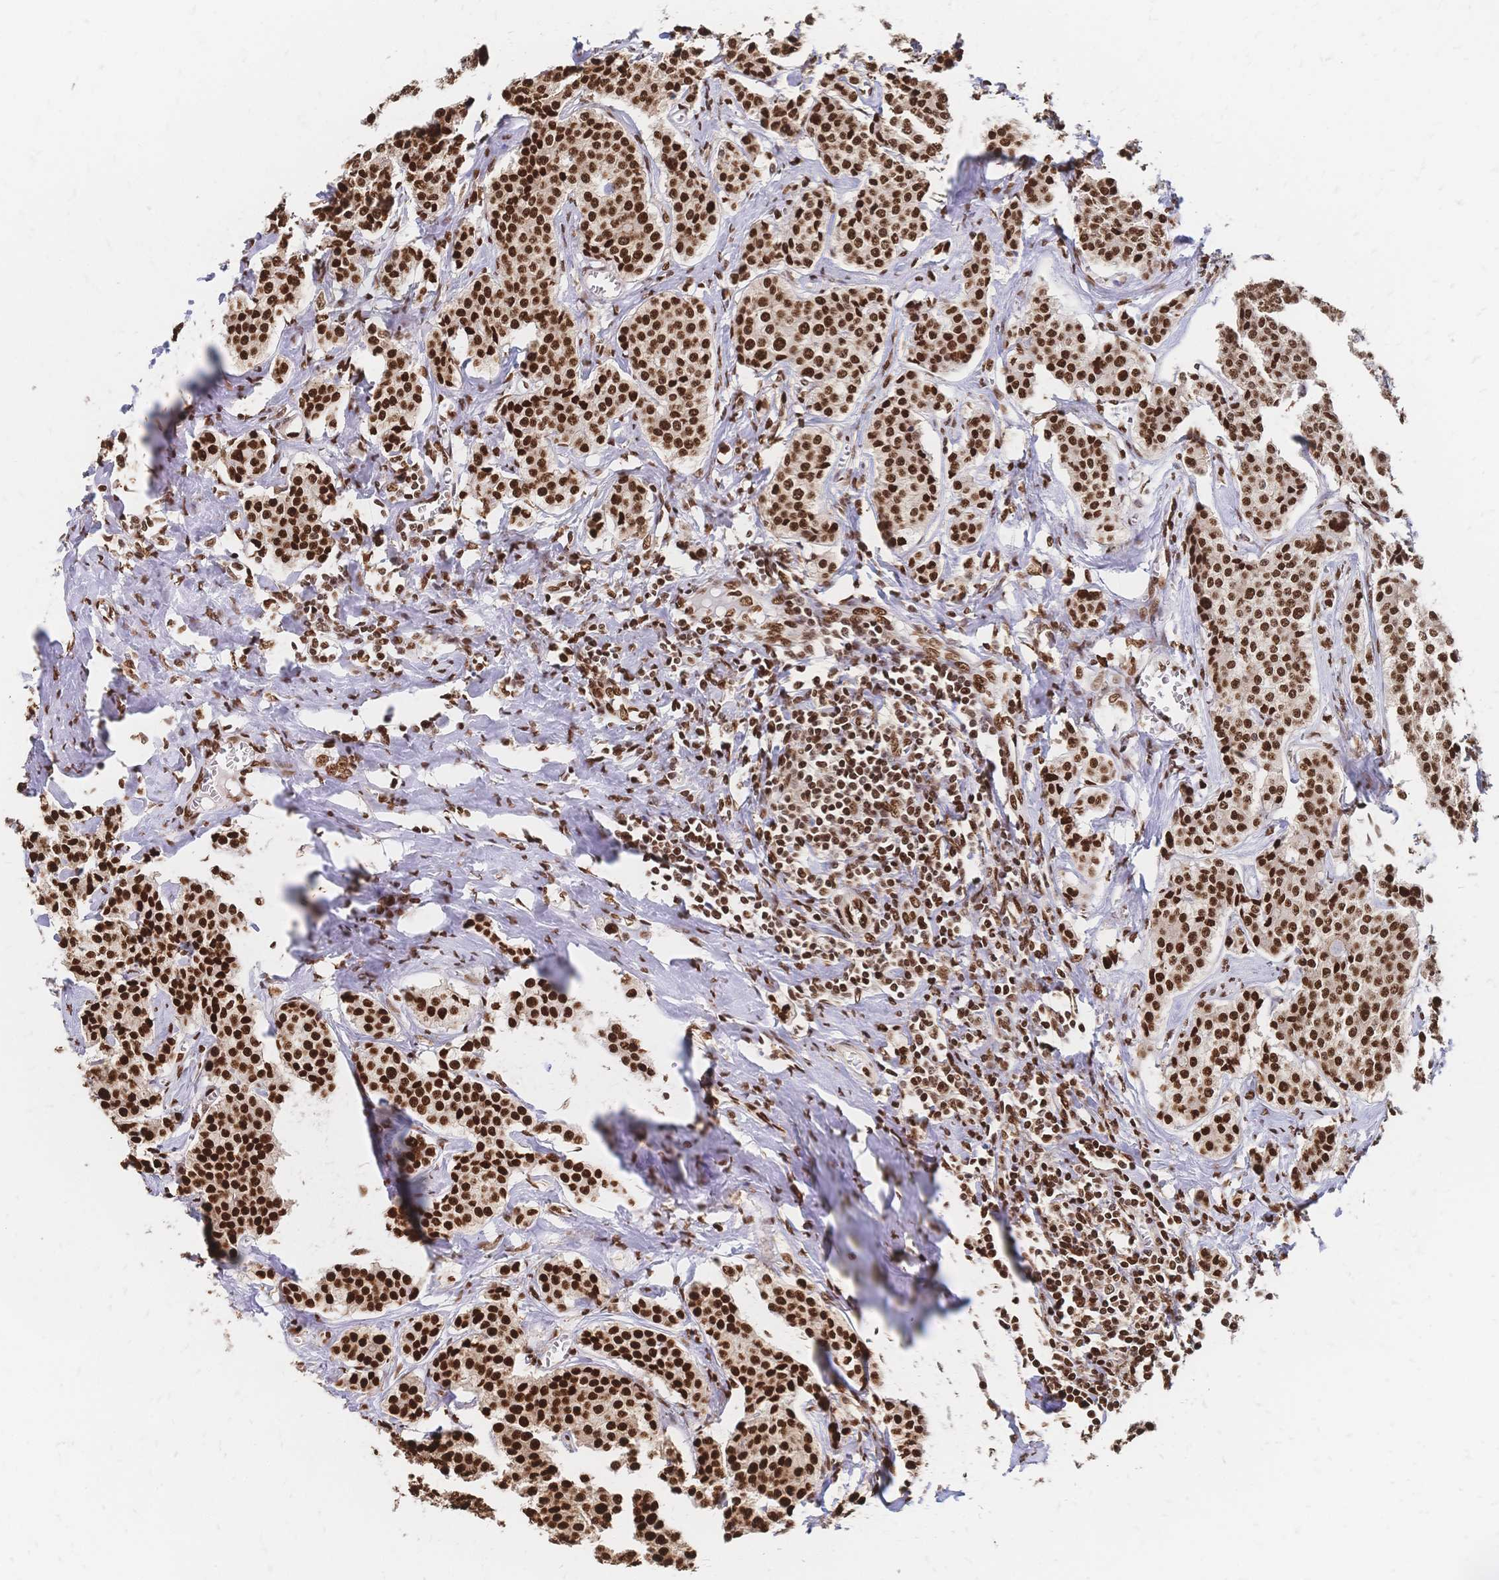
{"staining": {"intensity": "strong", "quantity": ">75%", "location": "nuclear"}, "tissue": "carcinoid", "cell_type": "Tumor cells", "image_type": "cancer", "snomed": [{"axis": "morphology", "description": "Carcinoid, malignant, NOS"}, {"axis": "topography", "description": "Small intestine"}], "caption": "The micrograph reveals staining of carcinoid (malignant), revealing strong nuclear protein staining (brown color) within tumor cells.", "gene": "HDGF", "patient": {"sex": "female", "age": 64}}